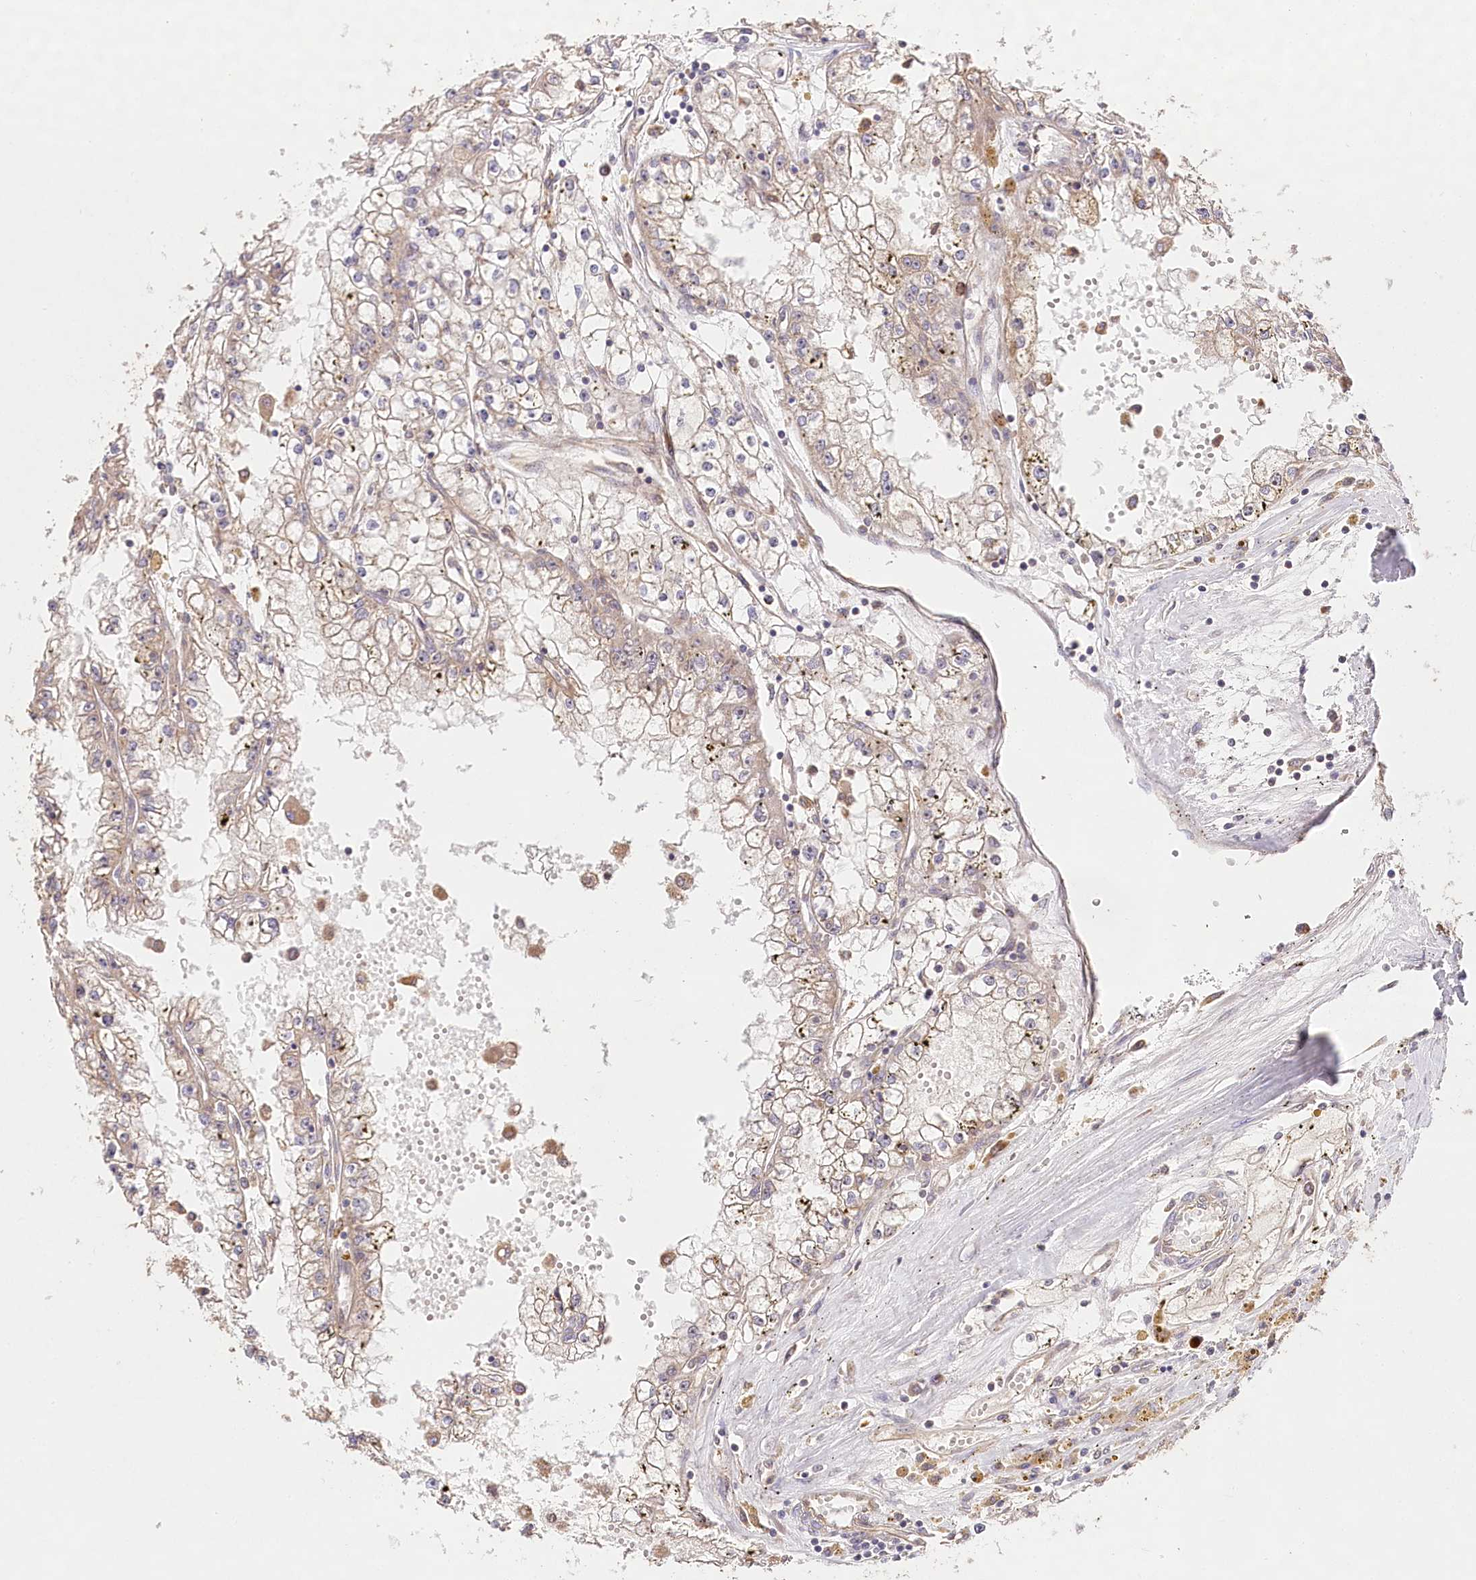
{"staining": {"intensity": "weak", "quantity": ">75%", "location": "cytoplasmic/membranous"}, "tissue": "renal cancer", "cell_type": "Tumor cells", "image_type": "cancer", "snomed": [{"axis": "morphology", "description": "Adenocarcinoma, NOS"}, {"axis": "topography", "description": "Kidney"}], "caption": "A histopathology image of human renal cancer stained for a protein reveals weak cytoplasmic/membranous brown staining in tumor cells.", "gene": "DMXL1", "patient": {"sex": "male", "age": 56}}